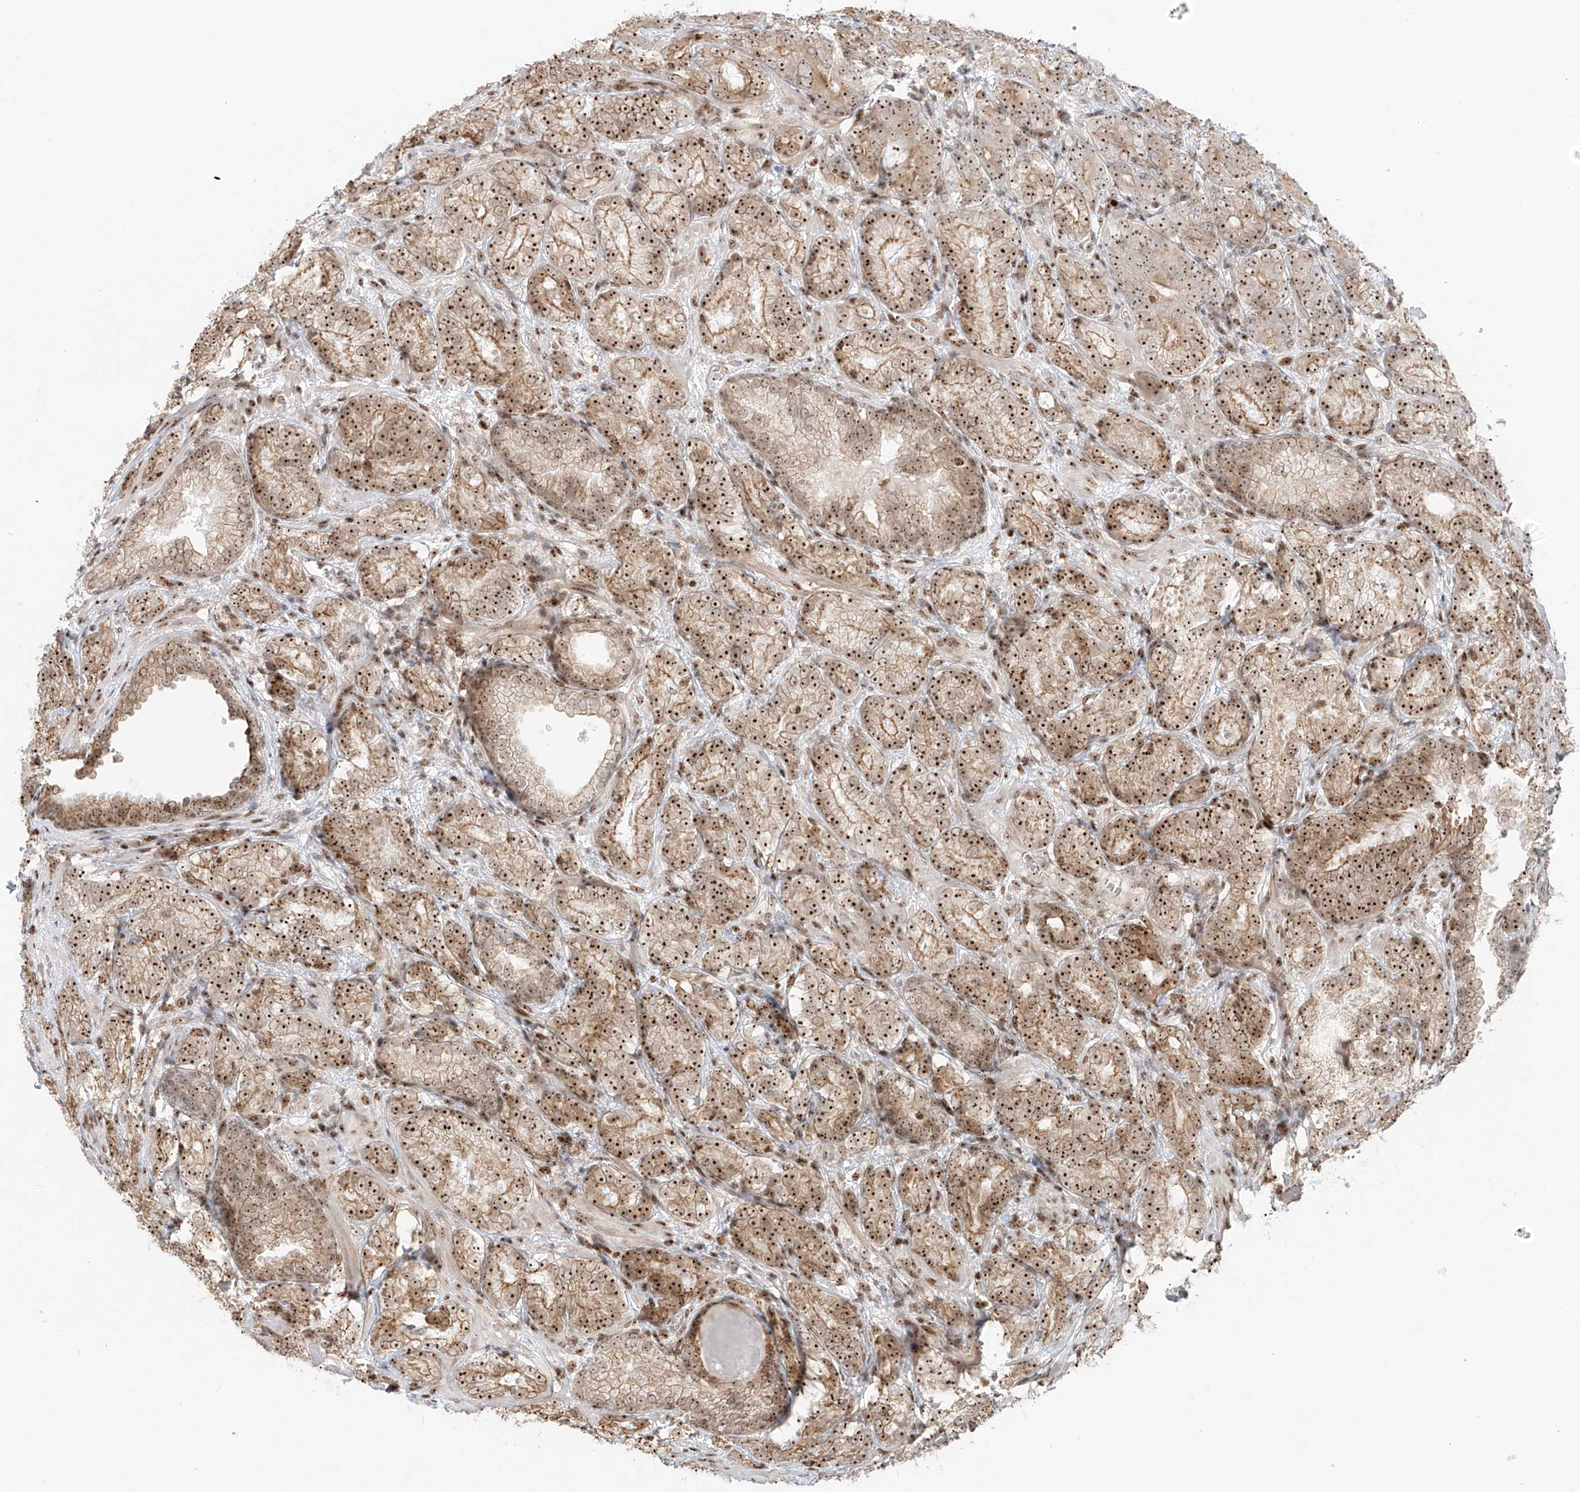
{"staining": {"intensity": "strong", "quantity": ">75%", "location": "cytoplasmic/membranous,nuclear"}, "tissue": "prostate cancer", "cell_type": "Tumor cells", "image_type": "cancer", "snomed": [{"axis": "morphology", "description": "Adenocarcinoma, High grade"}, {"axis": "topography", "description": "Prostate"}], "caption": "Immunohistochemistry (IHC) photomicrograph of adenocarcinoma (high-grade) (prostate) stained for a protein (brown), which reveals high levels of strong cytoplasmic/membranous and nuclear staining in approximately >75% of tumor cells.", "gene": "ZNF512", "patient": {"sex": "male", "age": 66}}